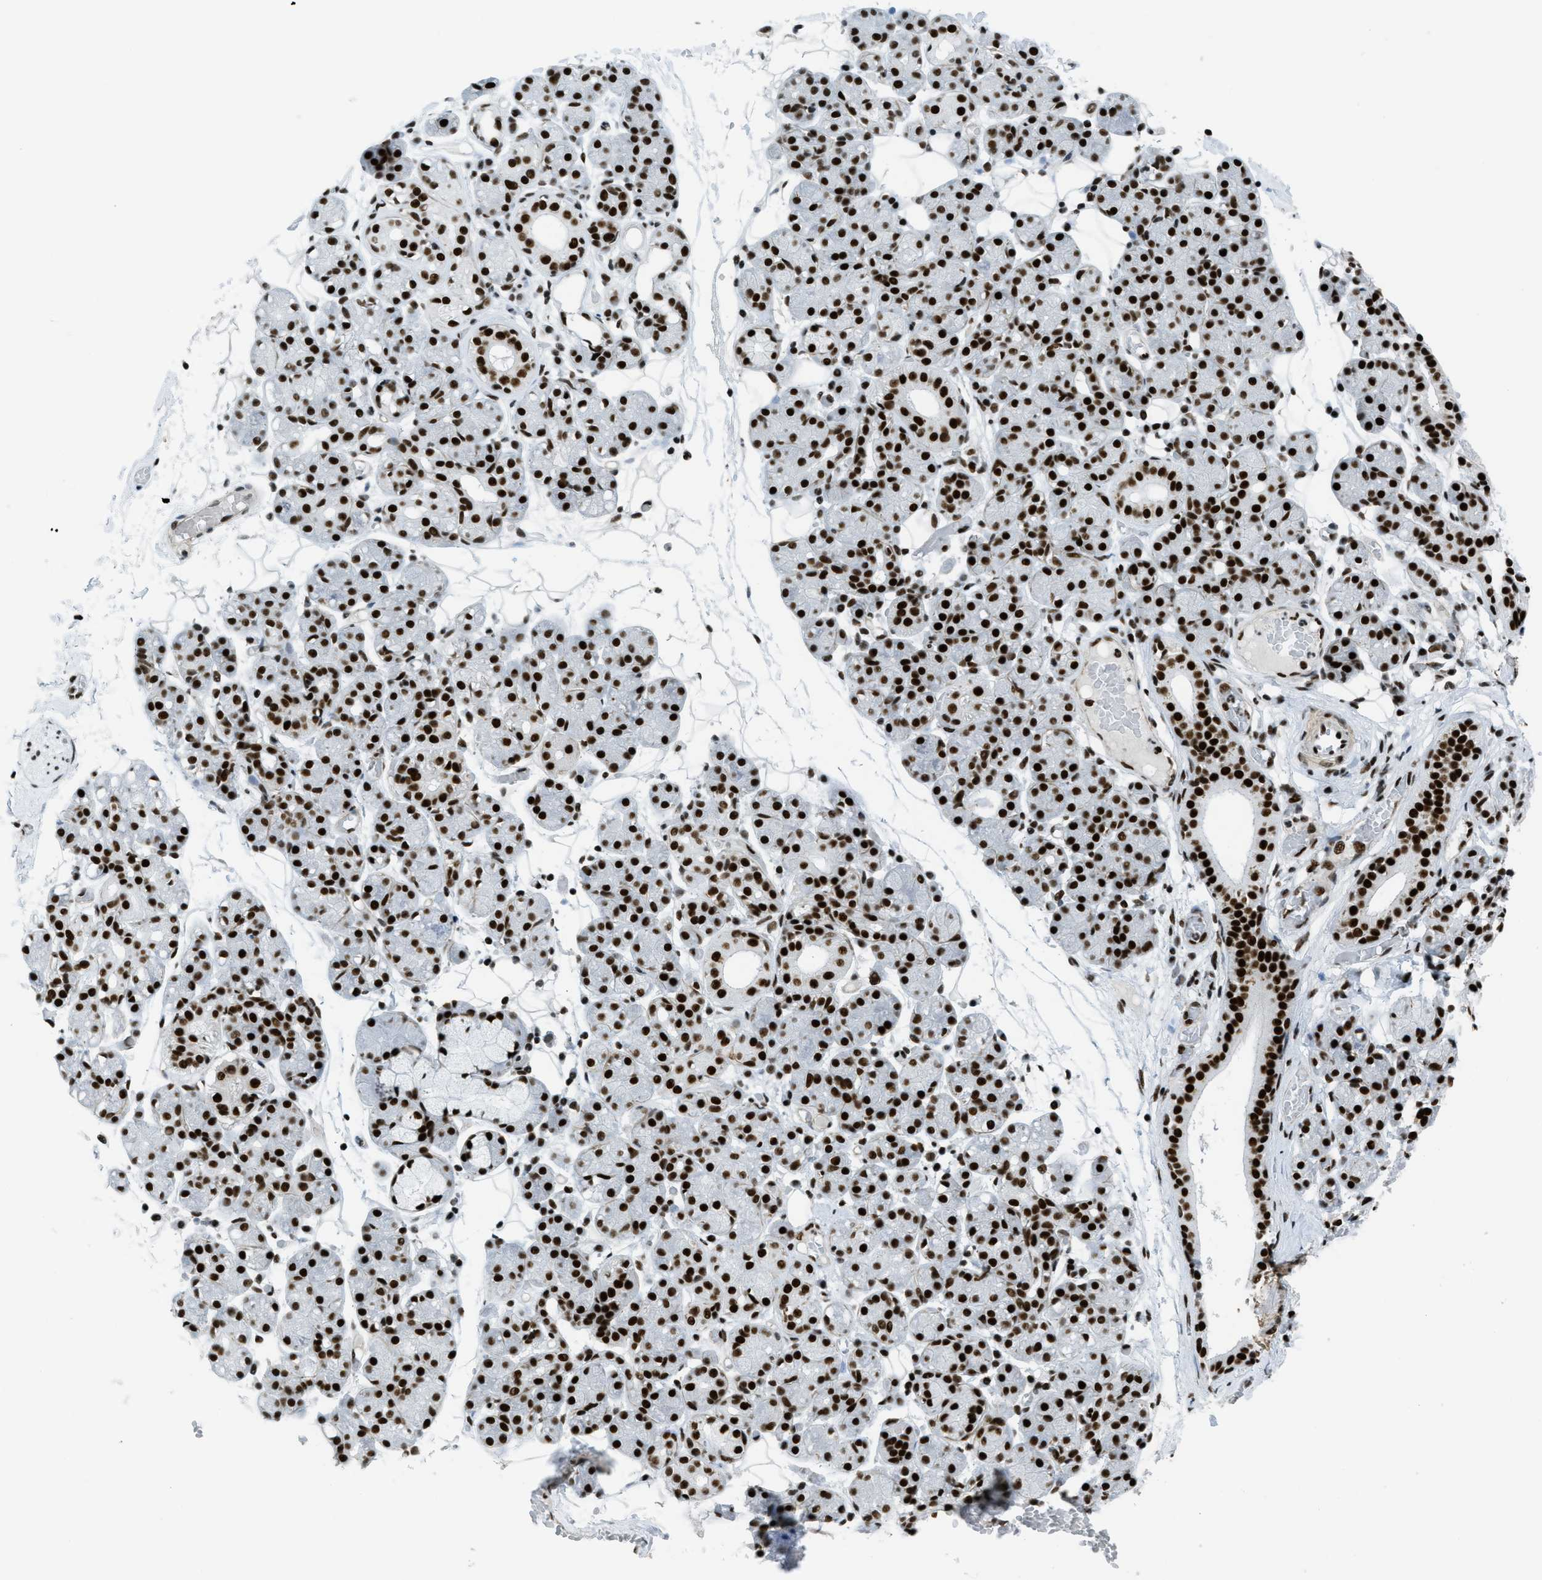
{"staining": {"intensity": "strong", "quantity": ">75%", "location": "nuclear"}, "tissue": "salivary gland", "cell_type": "Glandular cells", "image_type": "normal", "snomed": [{"axis": "morphology", "description": "Normal tissue, NOS"}, {"axis": "topography", "description": "Salivary gland"}], "caption": "Brown immunohistochemical staining in benign salivary gland reveals strong nuclear positivity in about >75% of glandular cells.", "gene": "ZNF207", "patient": {"sex": "male", "age": 63}}